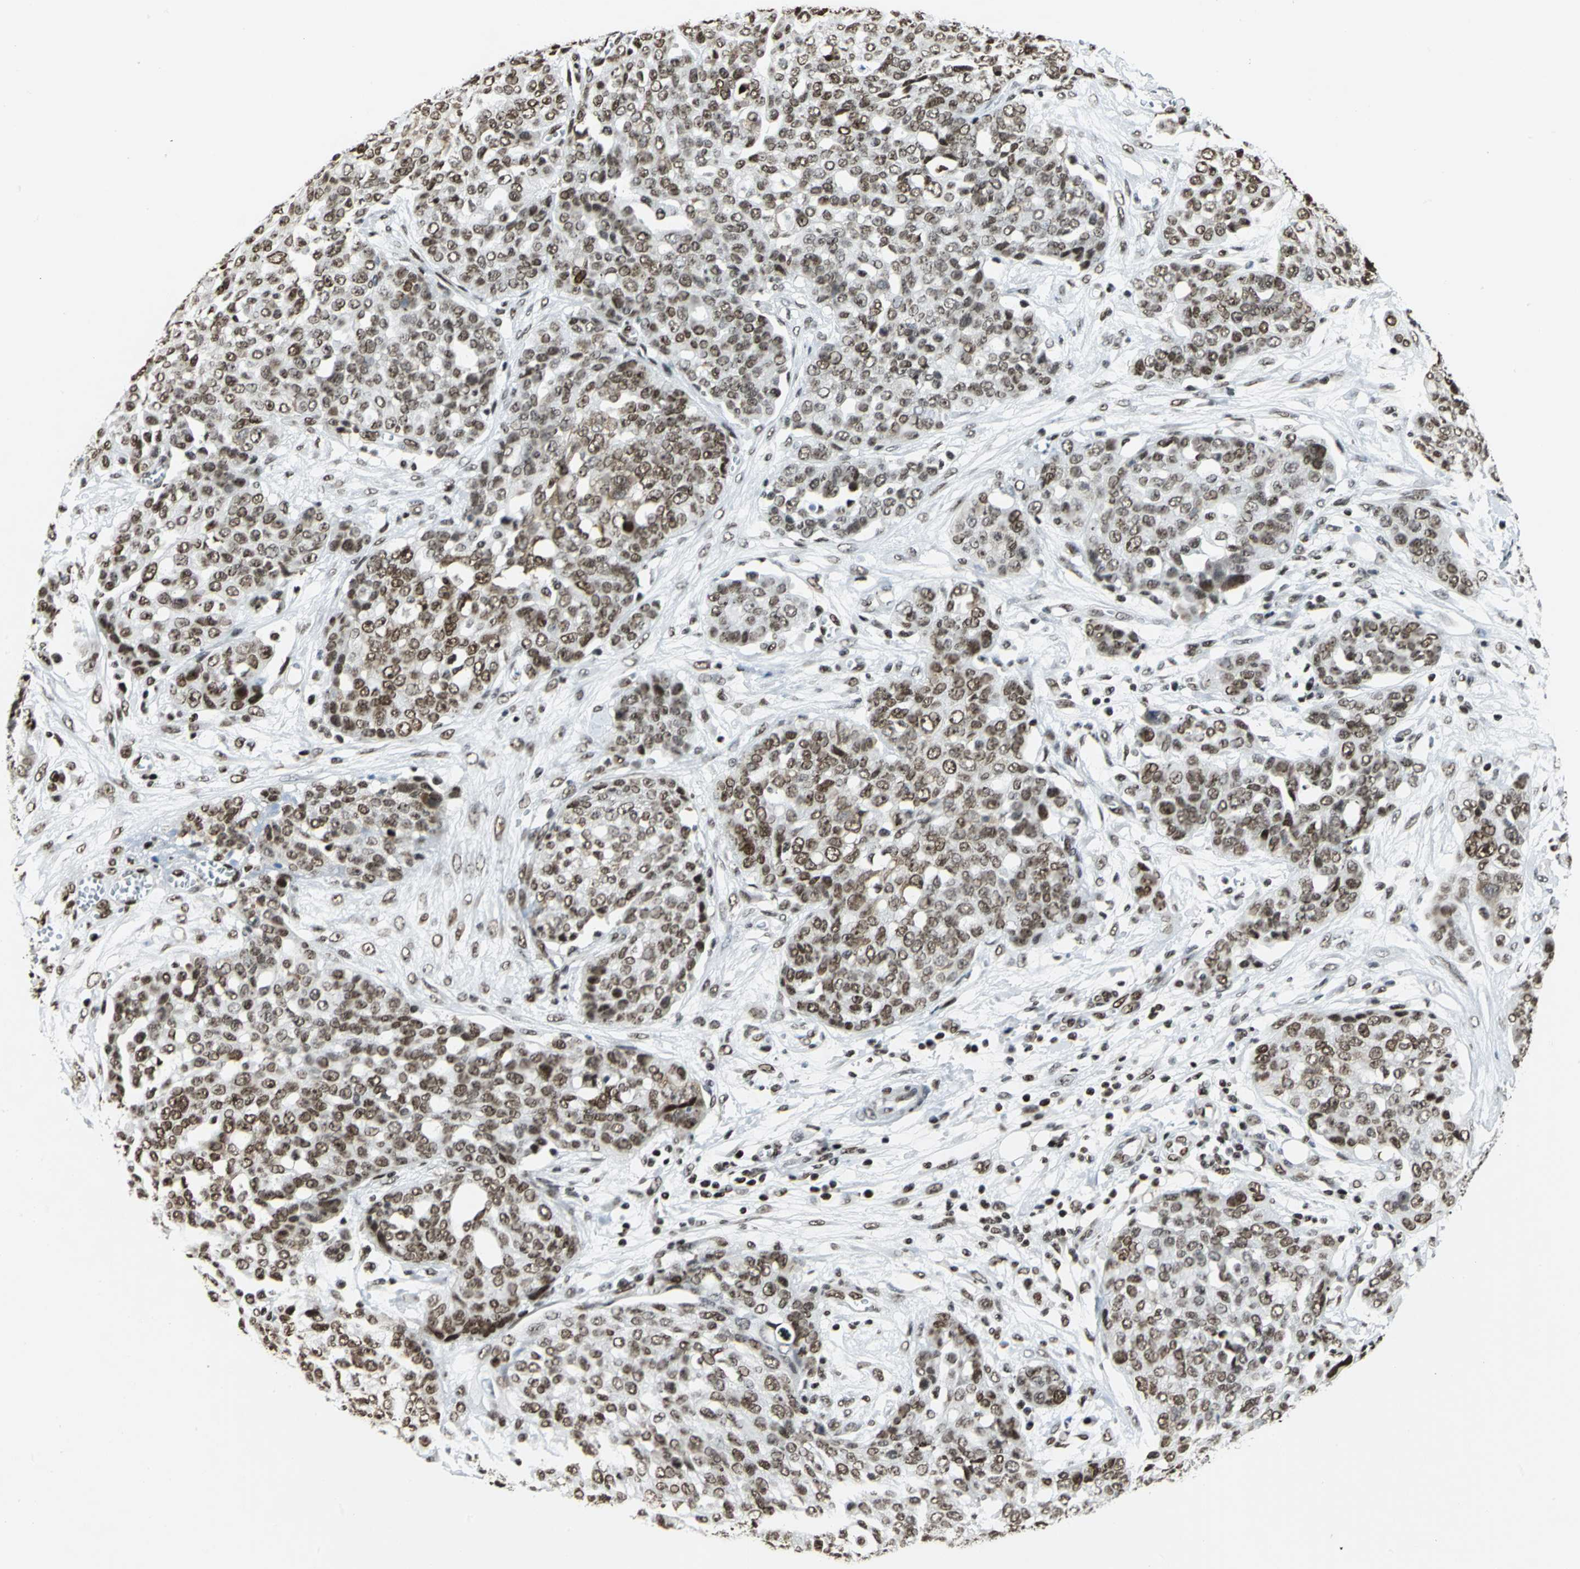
{"staining": {"intensity": "moderate", "quantity": ">75%", "location": "nuclear"}, "tissue": "ovarian cancer", "cell_type": "Tumor cells", "image_type": "cancer", "snomed": [{"axis": "morphology", "description": "Cystadenocarcinoma, serous, NOS"}, {"axis": "topography", "description": "Soft tissue"}, {"axis": "topography", "description": "Ovary"}], "caption": "Ovarian cancer (serous cystadenocarcinoma) stained with a brown dye demonstrates moderate nuclear positive staining in about >75% of tumor cells.", "gene": "HMGB1", "patient": {"sex": "female", "age": 57}}